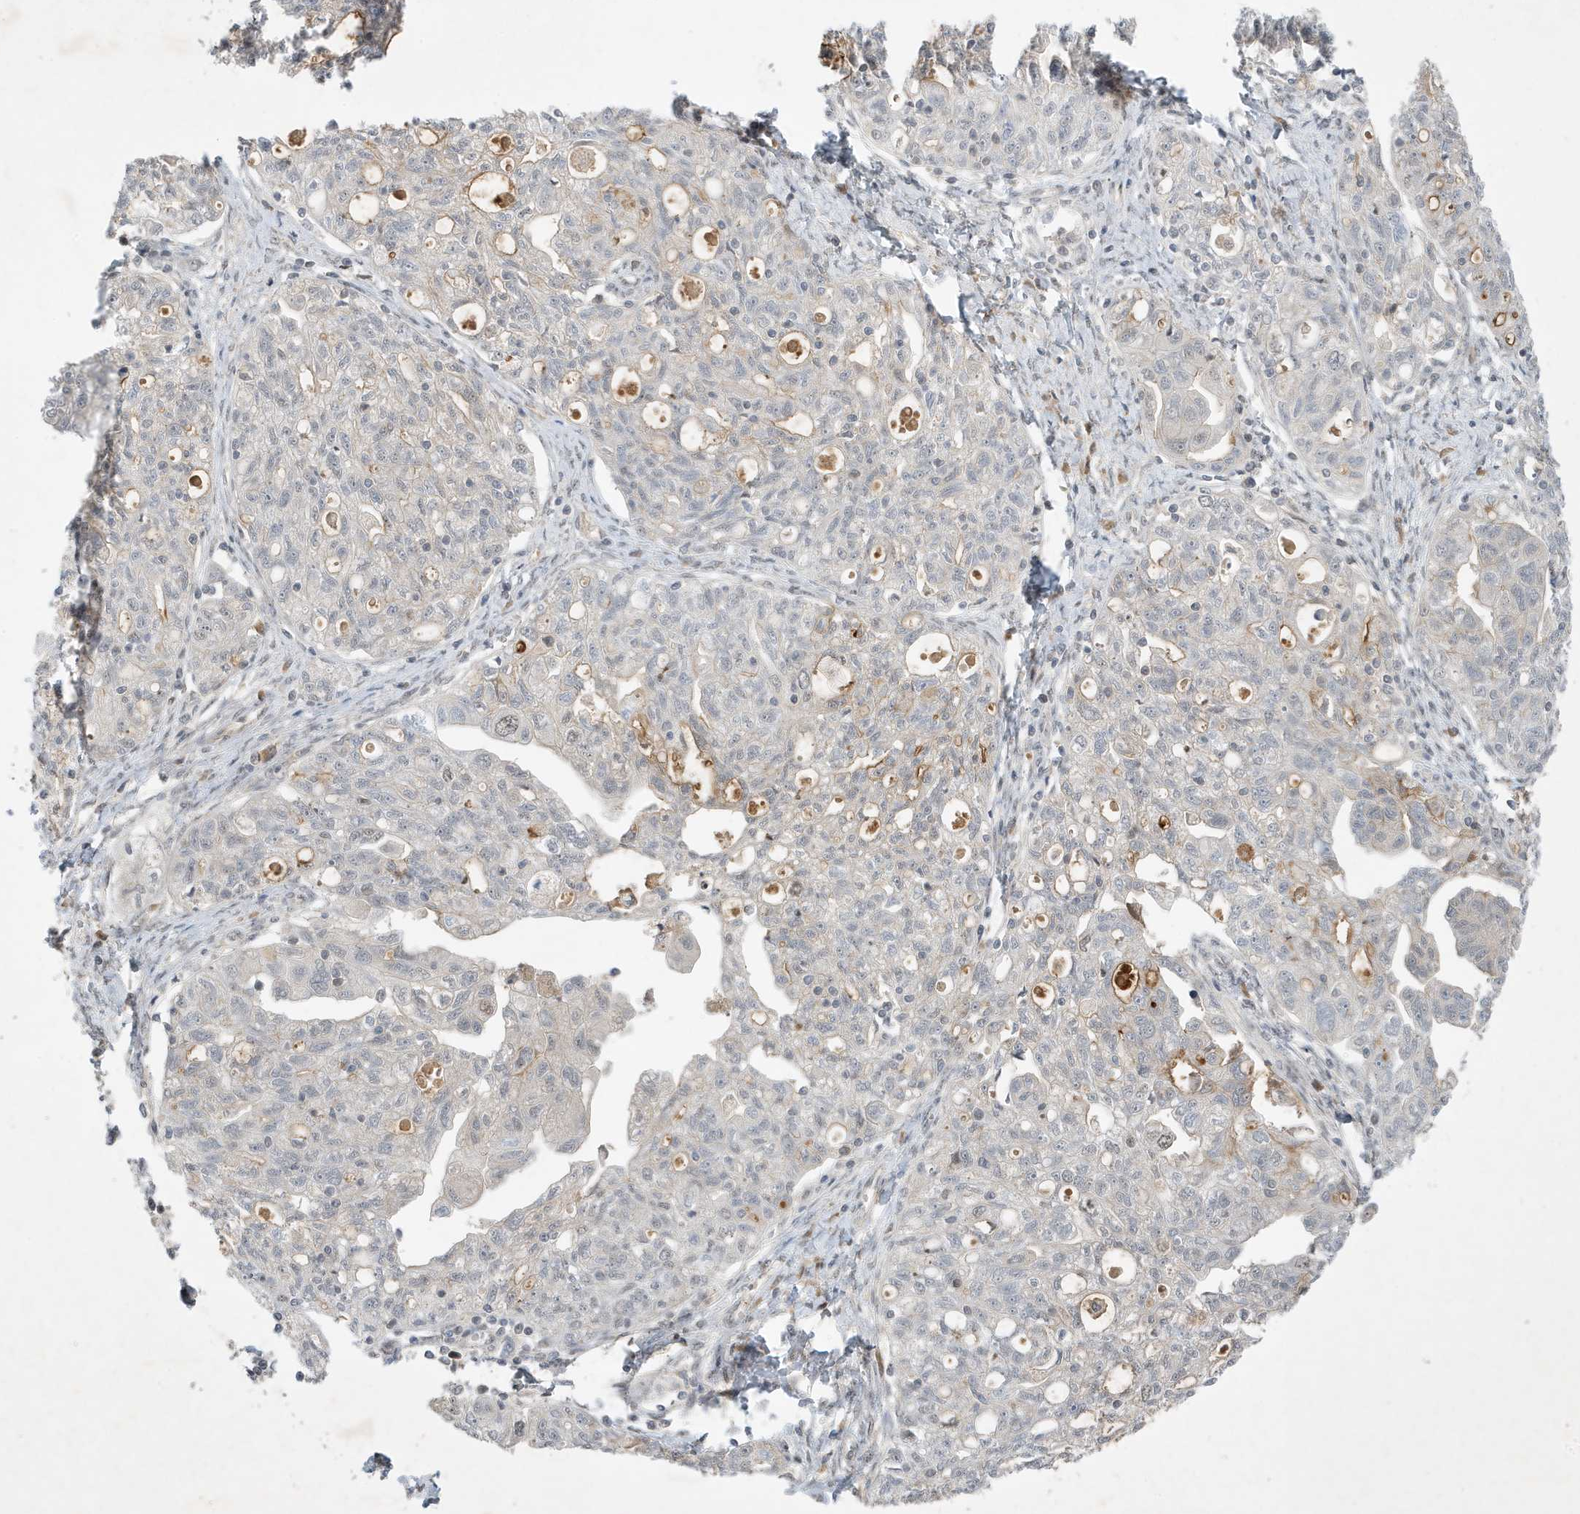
{"staining": {"intensity": "moderate", "quantity": "<25%", "location": "cytoplasmic/membranous"}, "tissue": "ovarian cancer", "cell_type": "Tumor cells", "image_type": "cancer", "snomed": [{"axis": "morphology", "description": "Carcinoma, NOS"}, {"axis": "morphology", "description": "Cystadenocarcinoma, serous, NOS"}, {"axis": "topography", "description": "Ovary"}], "caption": "A high-resolution image shows immunohistochemistry staining of ovarian cancer (serous cystadenocarcinoma), which displays moderate cytoplasmic/membranous staining in about <25% of tumor cells.", "gene": "MAST3", "patient": {"sex": "female", "age": 69}}